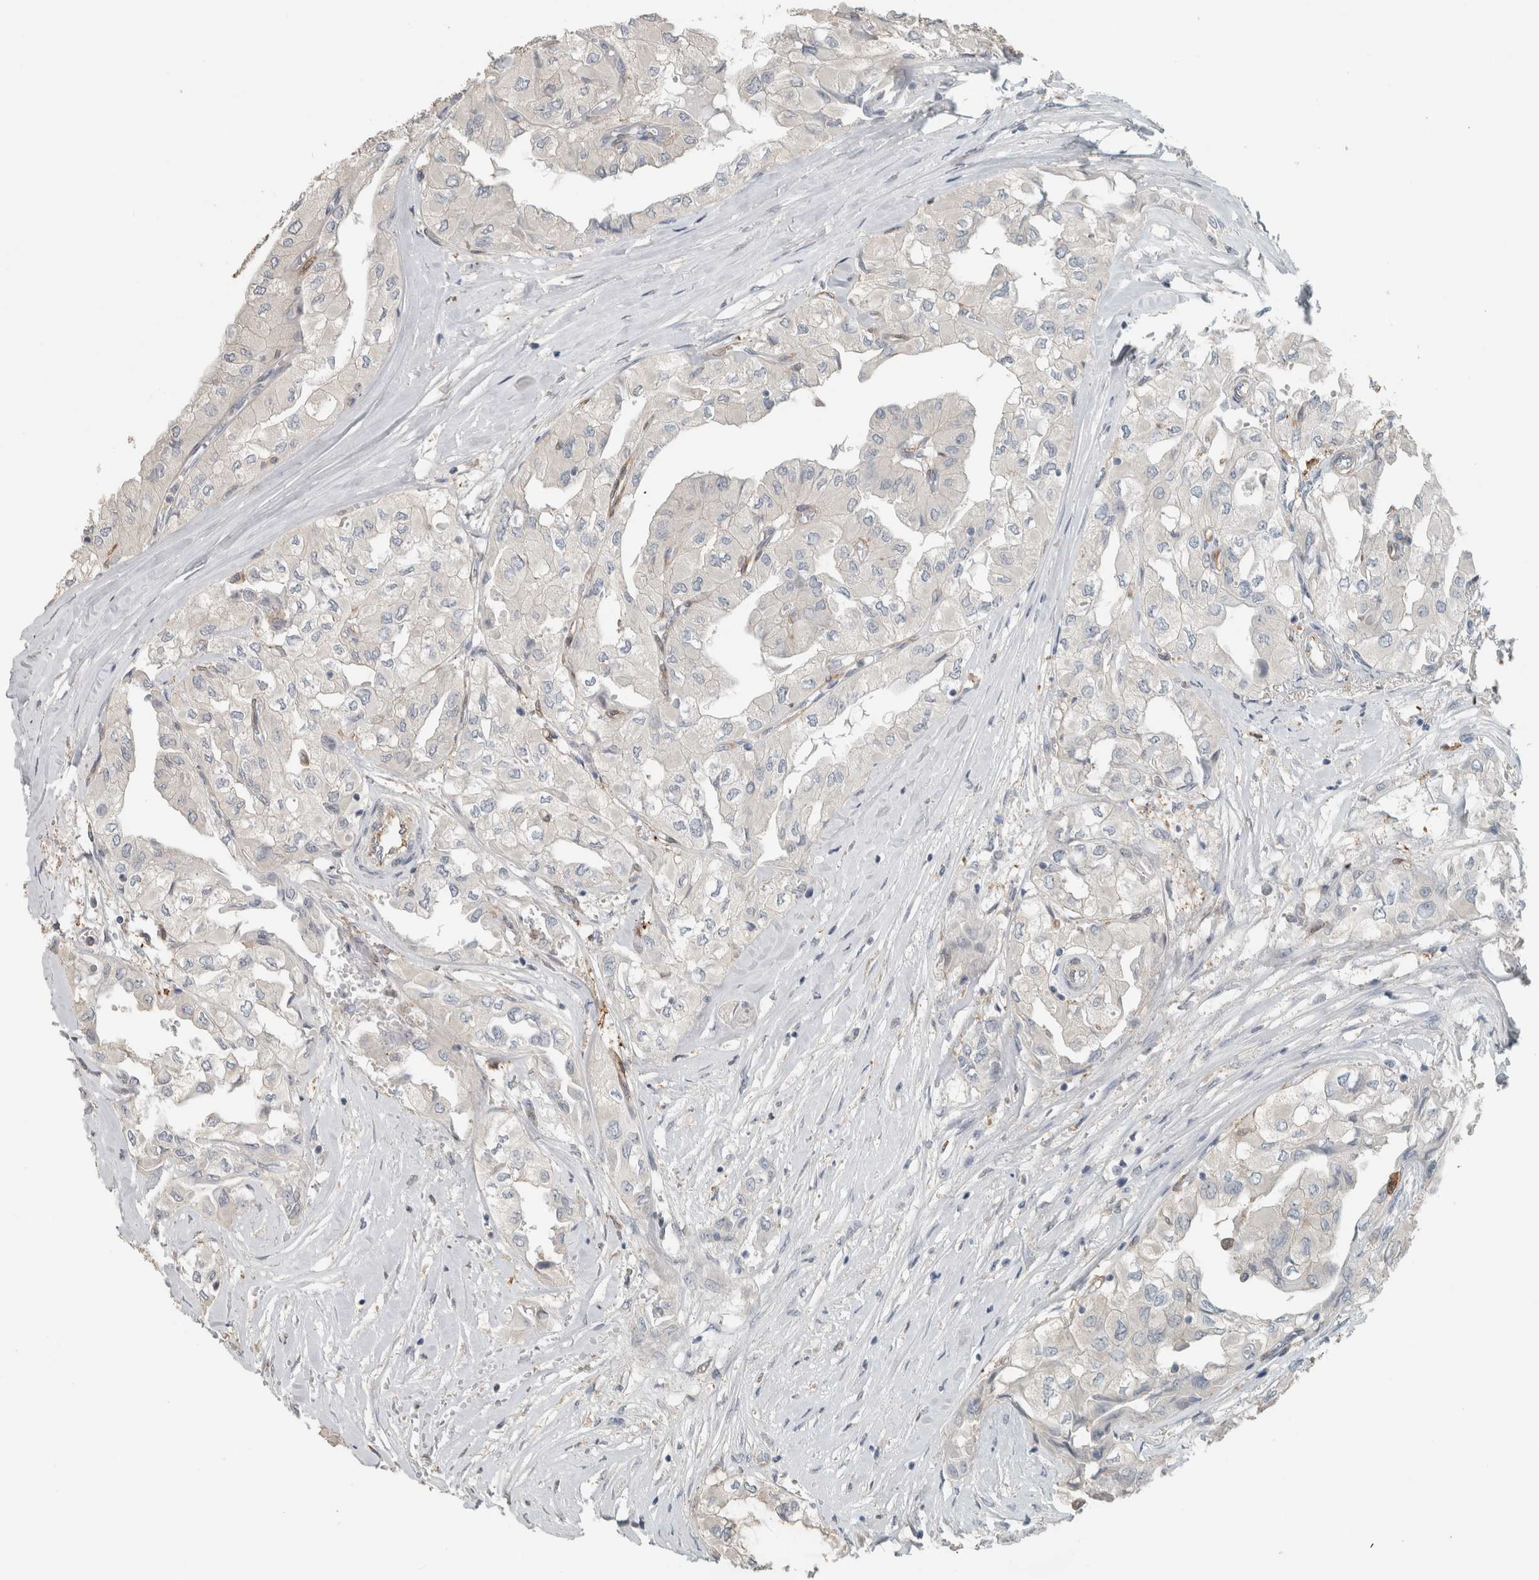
{"staining": {"intensity": "negative", "quantity": "none", "location": "none"}, "tissue": "thyroid cancer", "cell_type": "Tumor cells", "image_type": "cancer", "snomed": [{"axis": "morphology", "description": "Papillary adenocarcinoma, NOS"}, {"axis": "topography", "description": "Thyroid gland"}], "caption": "Protein analysis of thyroid cancer exhibits no significant staining in tumor cells.", "gene": "SCIN", "patient": {"sex": "female", "age": 59}}